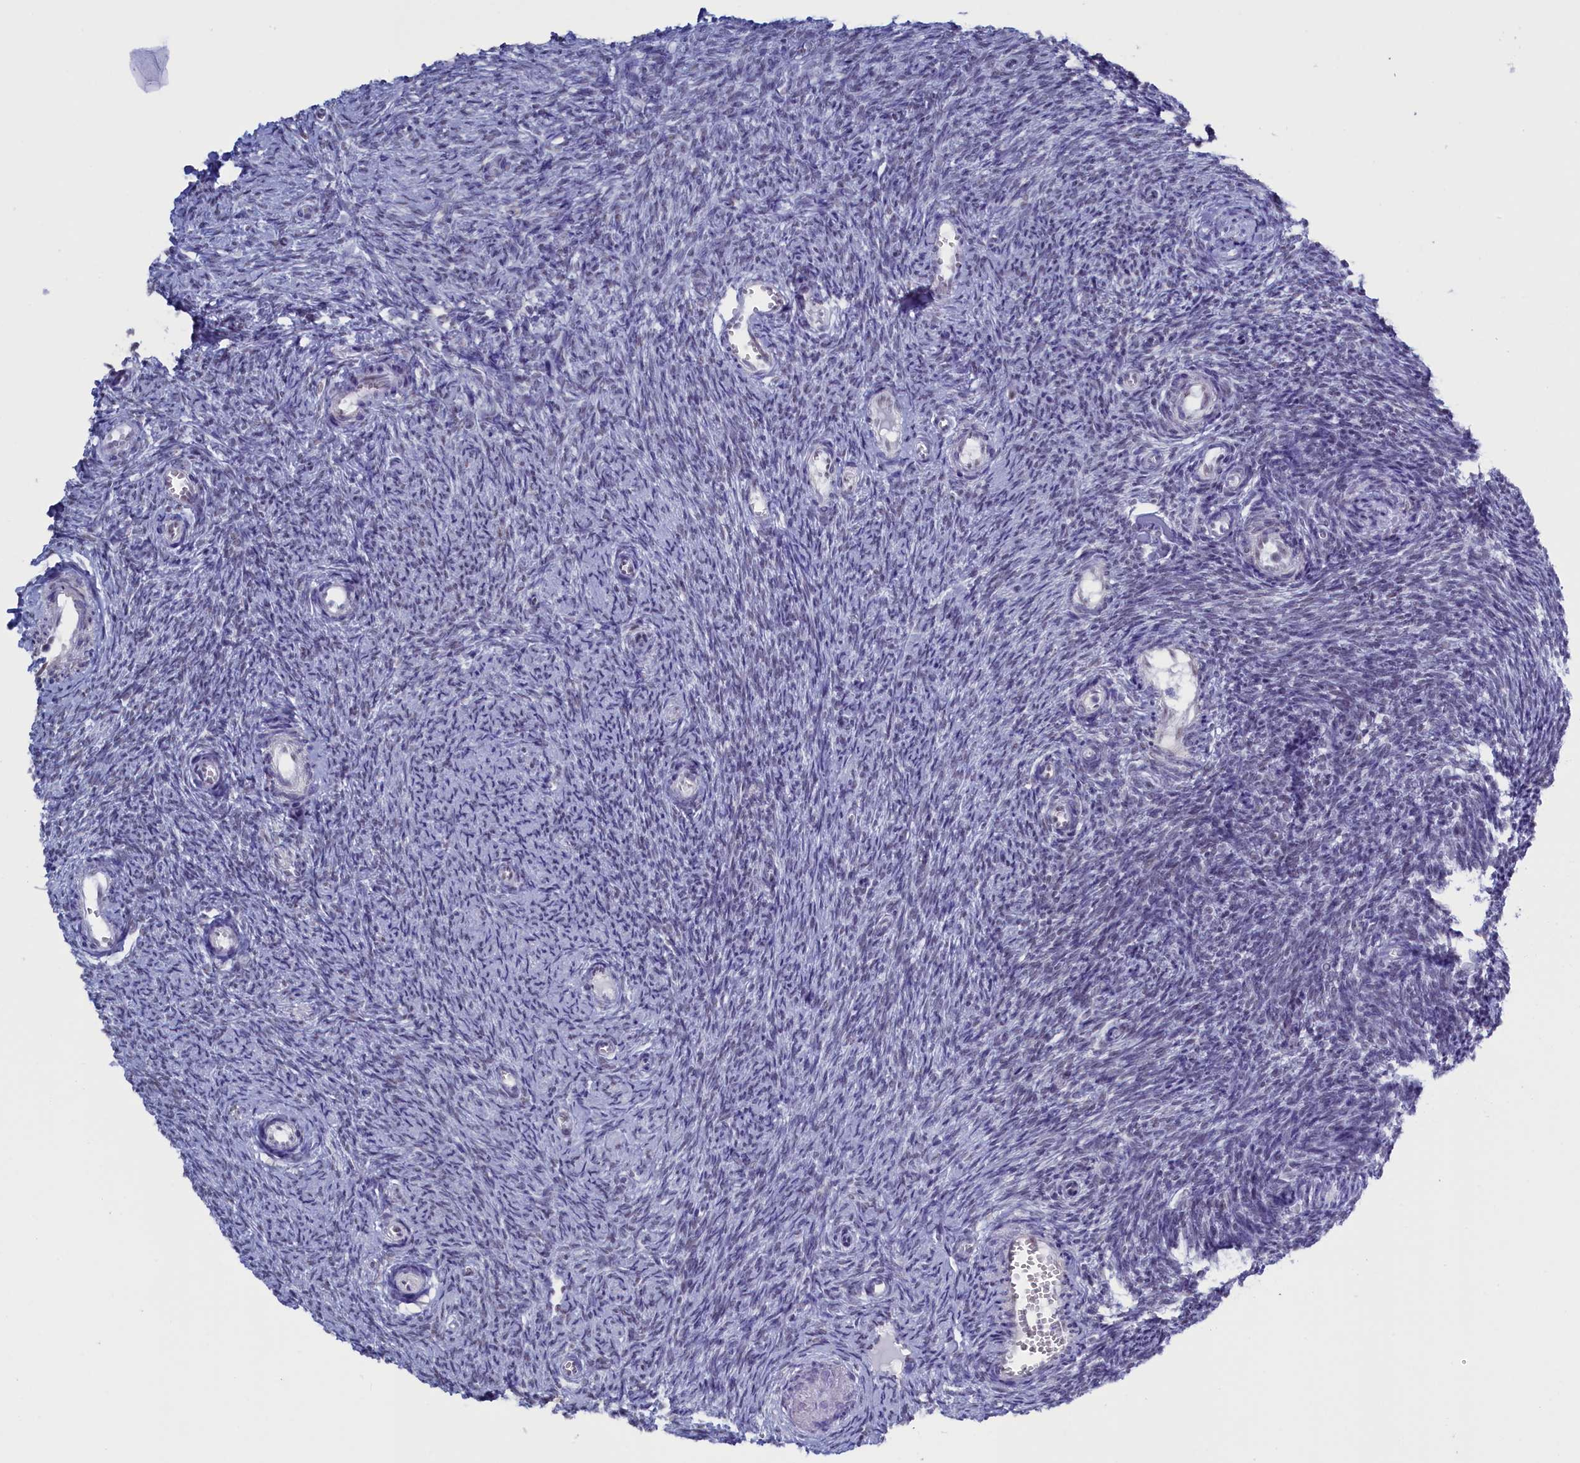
{"staining": {"intensity": "weak", "quantity": "<25%", "location": "nuclear"}, "tissue": "ovary", "cell_type": "Ovarian stroma cells", "image_type": "normal", "snomed": [{"axis": "morphology", "description": "Normal tissue, NOS"}, {"axis": "topography", "description": "Ovary"}], "caption": "This micrograph is of normal ovary stained with IHC to label a protein in brown with the nuclei are counter-stained blue. There is no staining in ovarian stroma cells. The staining is performed using DAB (3,3'-diaminobenzidine) brown chromogen with nuclei counter-stained in using hematoxylin.", "gene": "CD2BP2", "patient": {"sex": "female", "age": 44}}